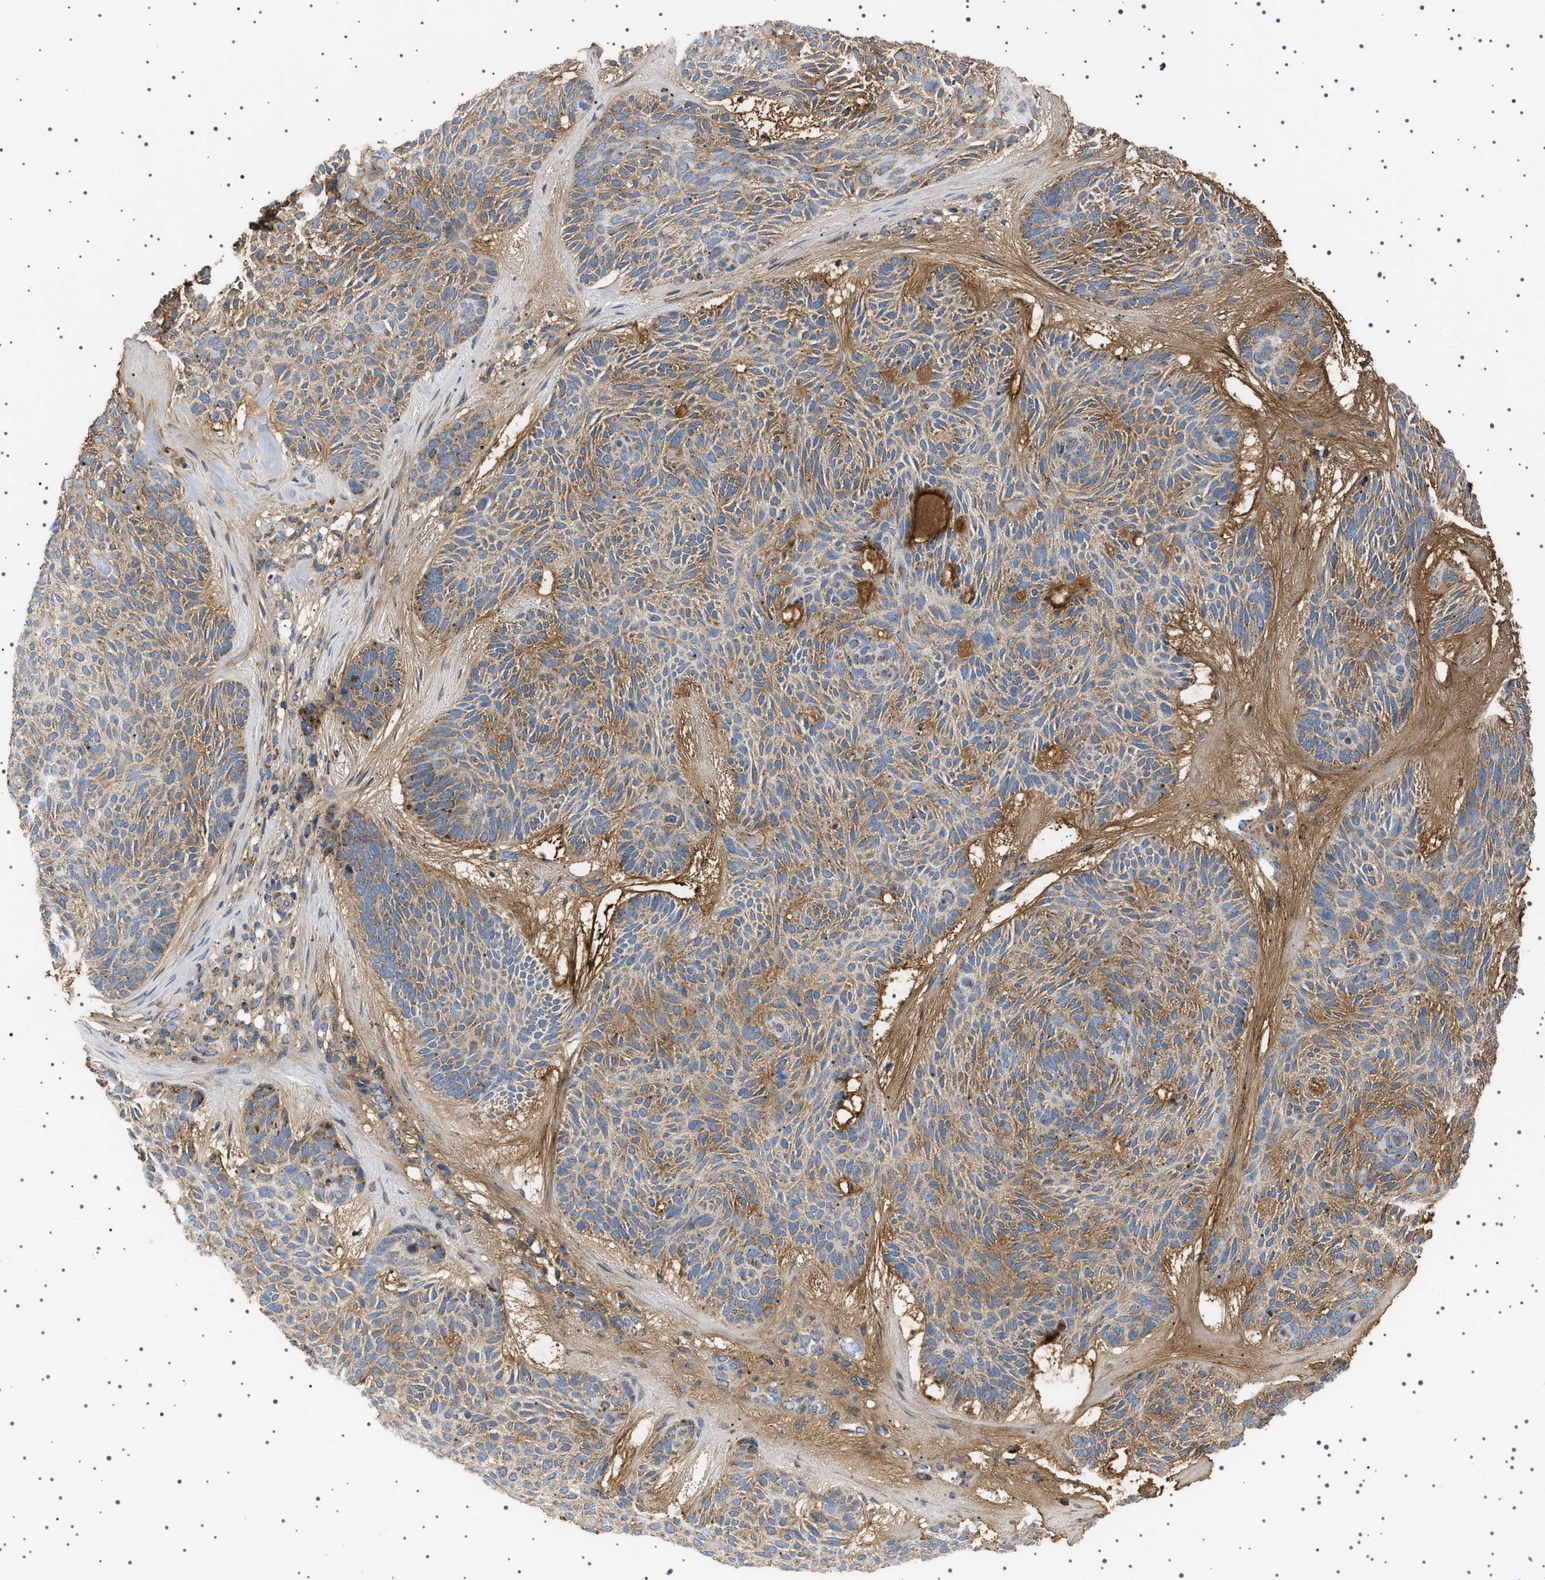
{"staining": {"intensity": "moderate", "quantity": "25%-75%", "location": "cytoplasmic/membranous"}, "tissue": "skin cancer", "cell_type": "Tumor cells", "image_type": "cancer", "snomed": [{"axis": "morphology", "description": "Basal cell carcinoma"}, {"axis": "topography", "description": "Skin"}], "caption": "Immunohistochemistry image of human skin cancer (basal cell carcinoma) stained for a protein (brown), which demonstrates medium levels of moderate cytoplasmic/membranous positivity in approximately 25%-75% of tumor cells.", "gene": "UBXN8", "patient": {"sex": "male", "age": 55}}